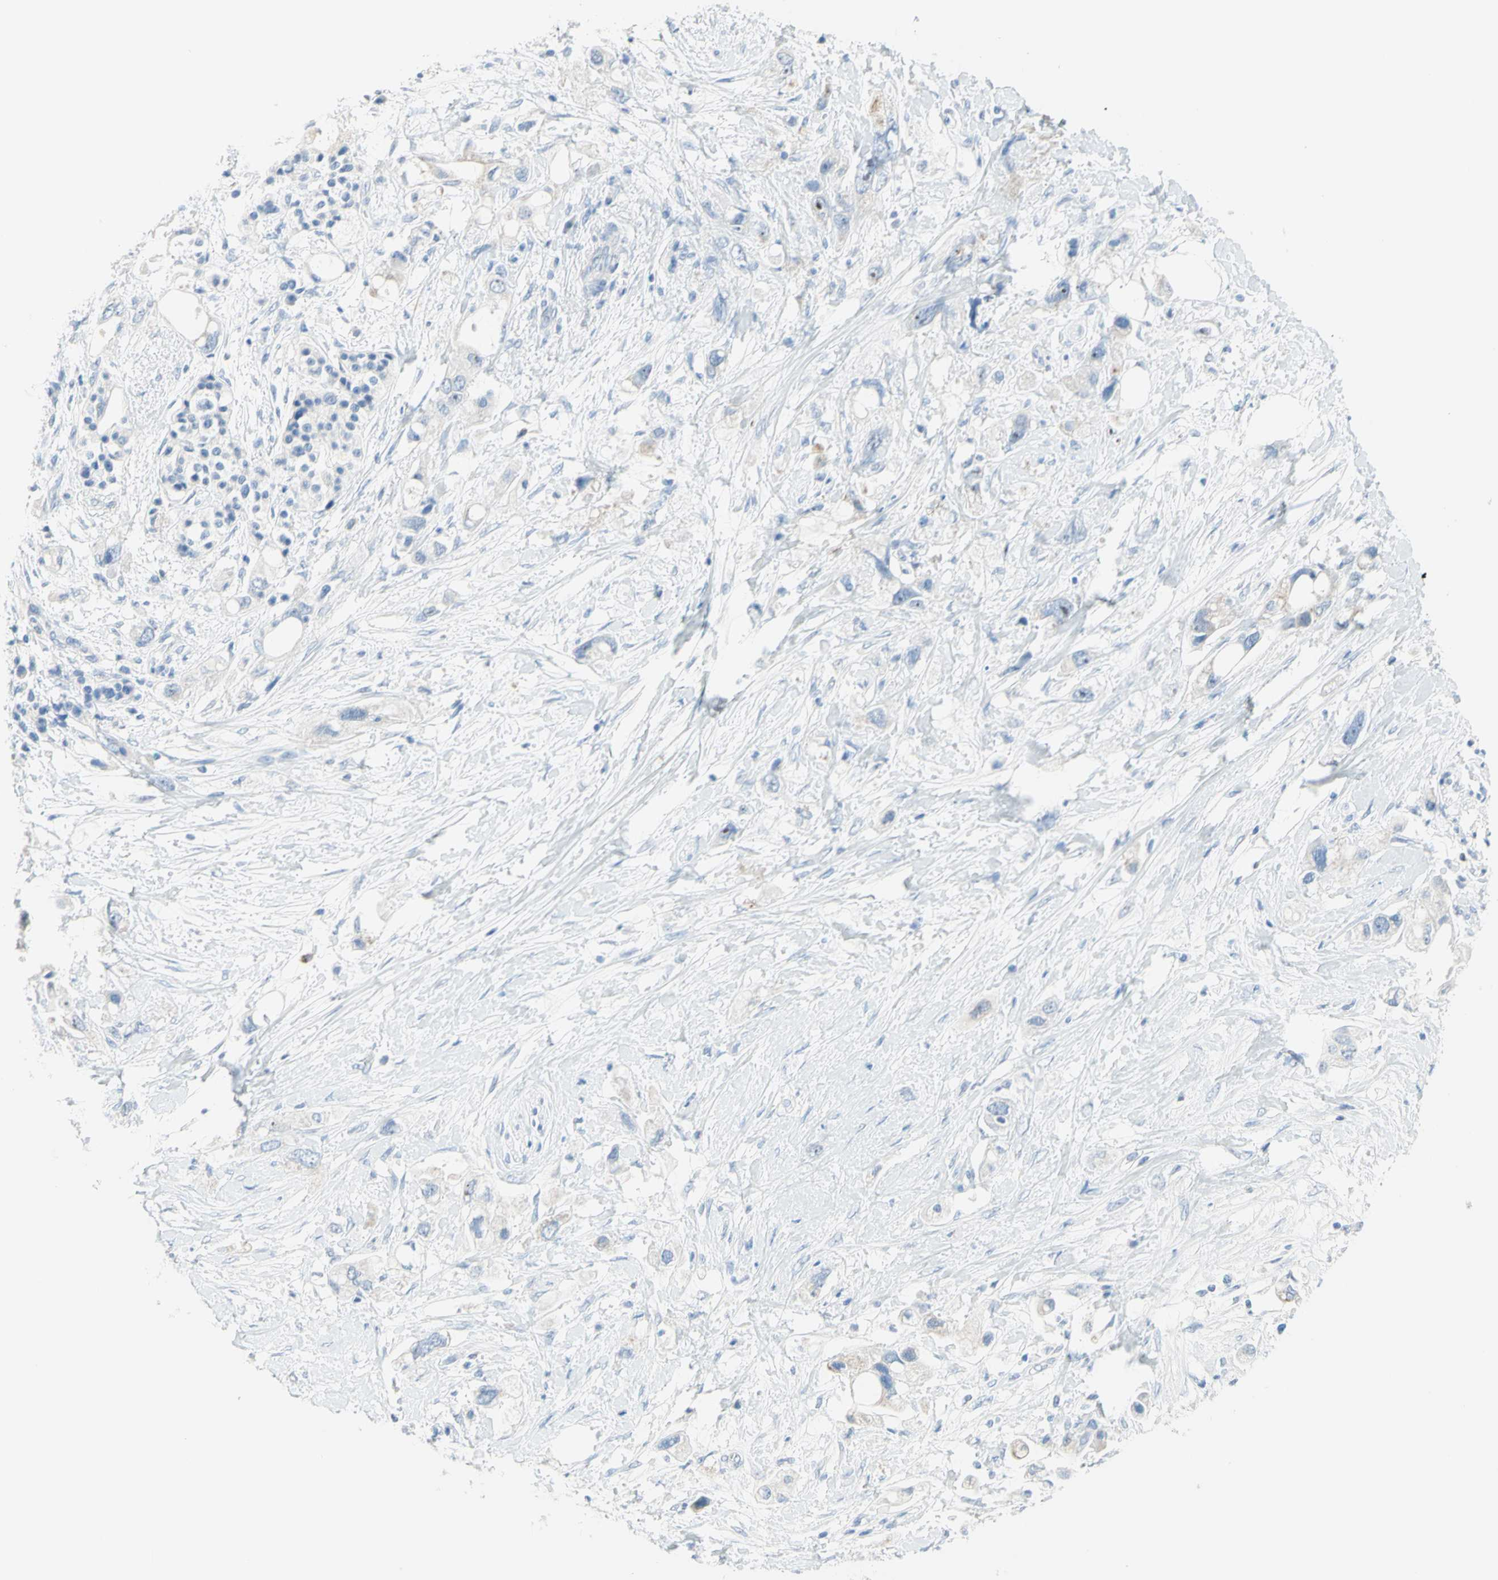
{"staining": {"intensity": "negative", "quantity": "none", "location": "none"}, "tissue": "pancreatic cancer", "cell_type": "Tumor cells", "image_type": "cancer", "snomed": [{"axis": "morphology", "description": "Adenocarcinoma, NOS"}, {"axis": "topography", "description": "Pancreas"}], "caption": "A micrograph of adenocarcinoma (pancreatic) stained for a protein reveals no brown staining in tumor cells.", "gene": "CYSLTR1", "patient": {"sex": "female", "age": 56}}